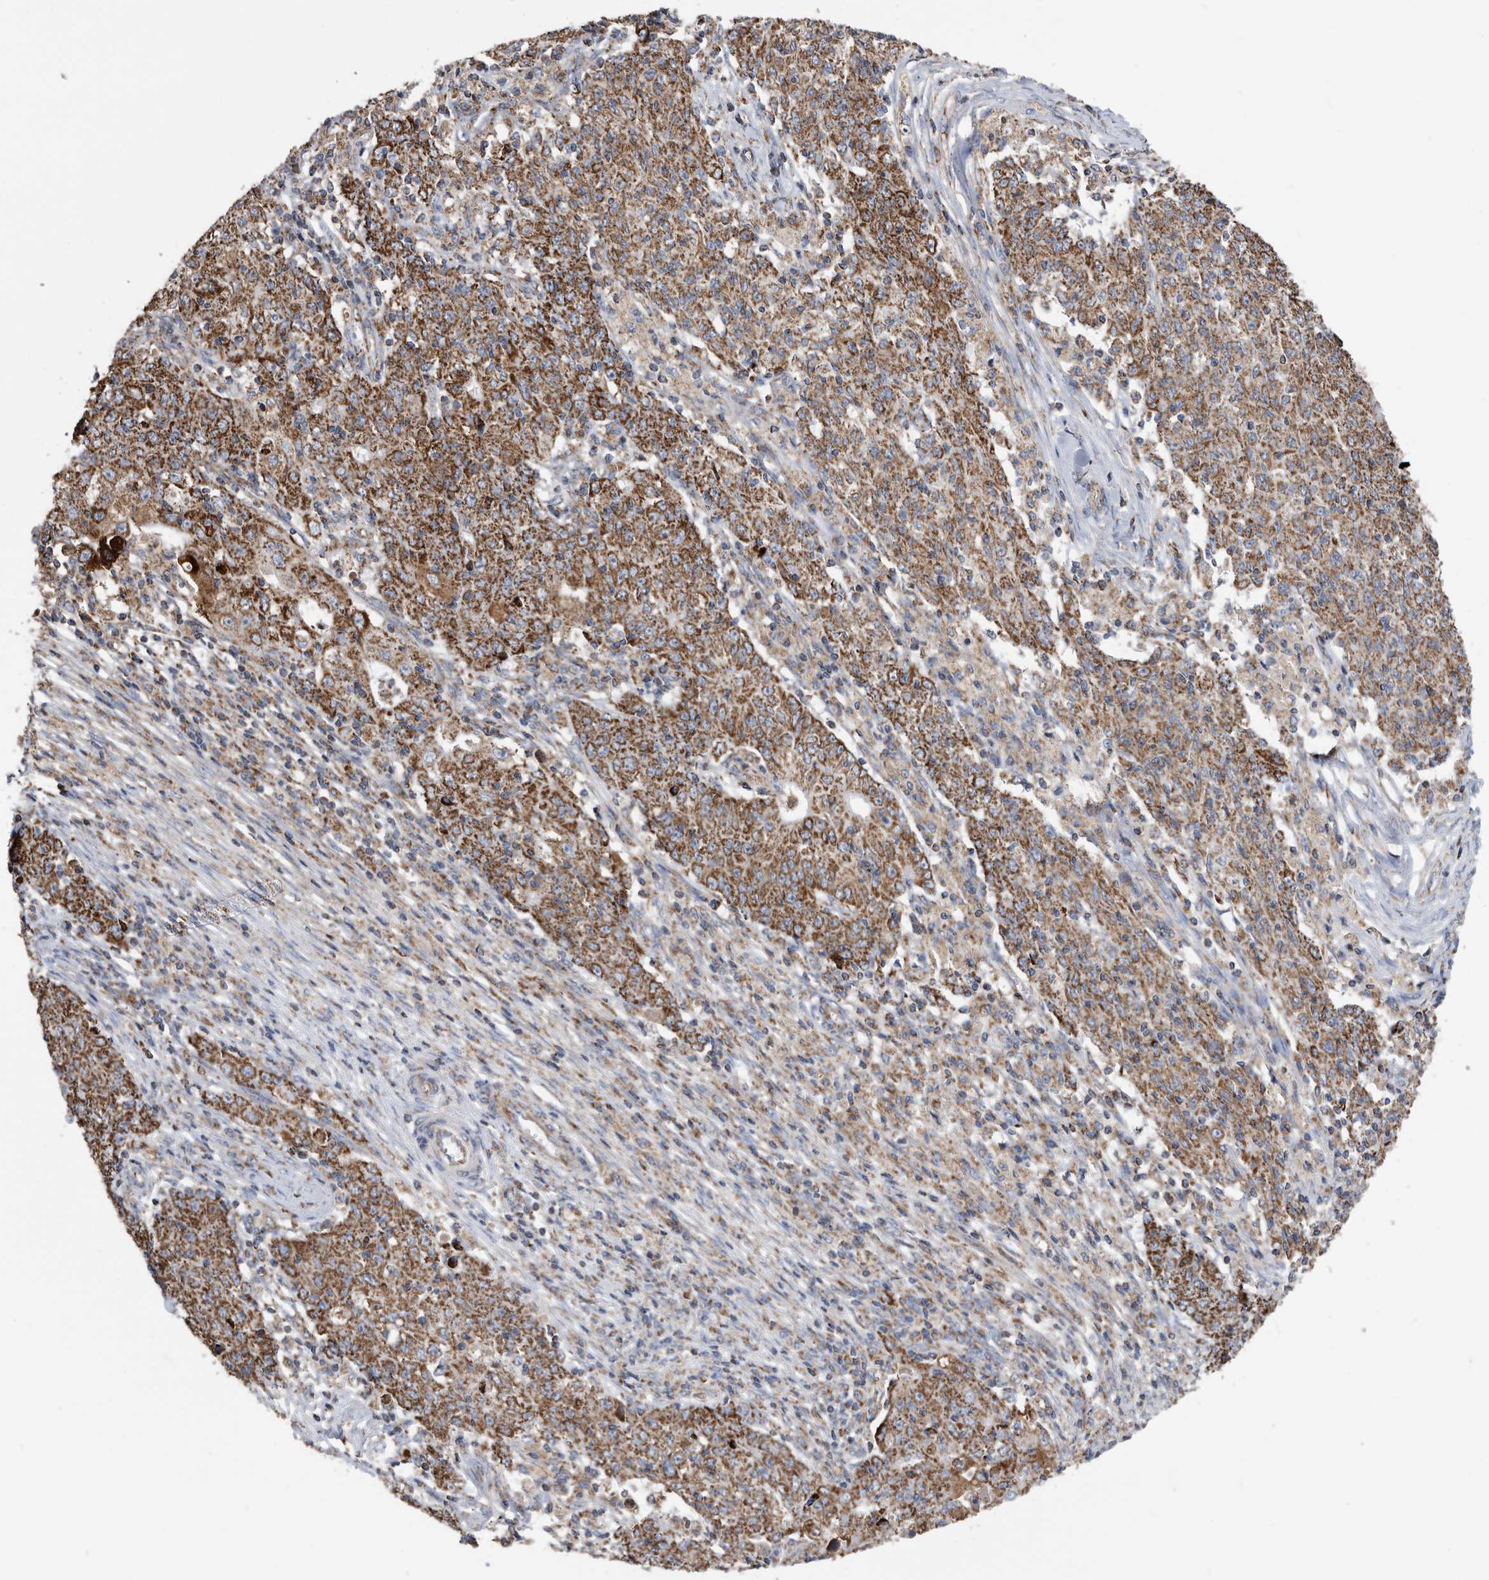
{"staining": {"intensity": "strong", "quantity": ">75%", "location": "cytoplasmic/membranous"}, "tissue": "ovarian cancer", "cell_type": "Tumor cells", "image_type": "cancer", "snomed": [{"axis": "morphology", "description": "Carcinoma, endometroid"}, {"axis": "topography", "description": "Ovary"}], "caption": "A micrograph of ovarian endometroid carcinoma stained for a protein exhibits strong cytoplasmic/membranous brown staining in tumor cells.", "gene": "WFDC1", "patient": {"sex": "female", "age": 42}}